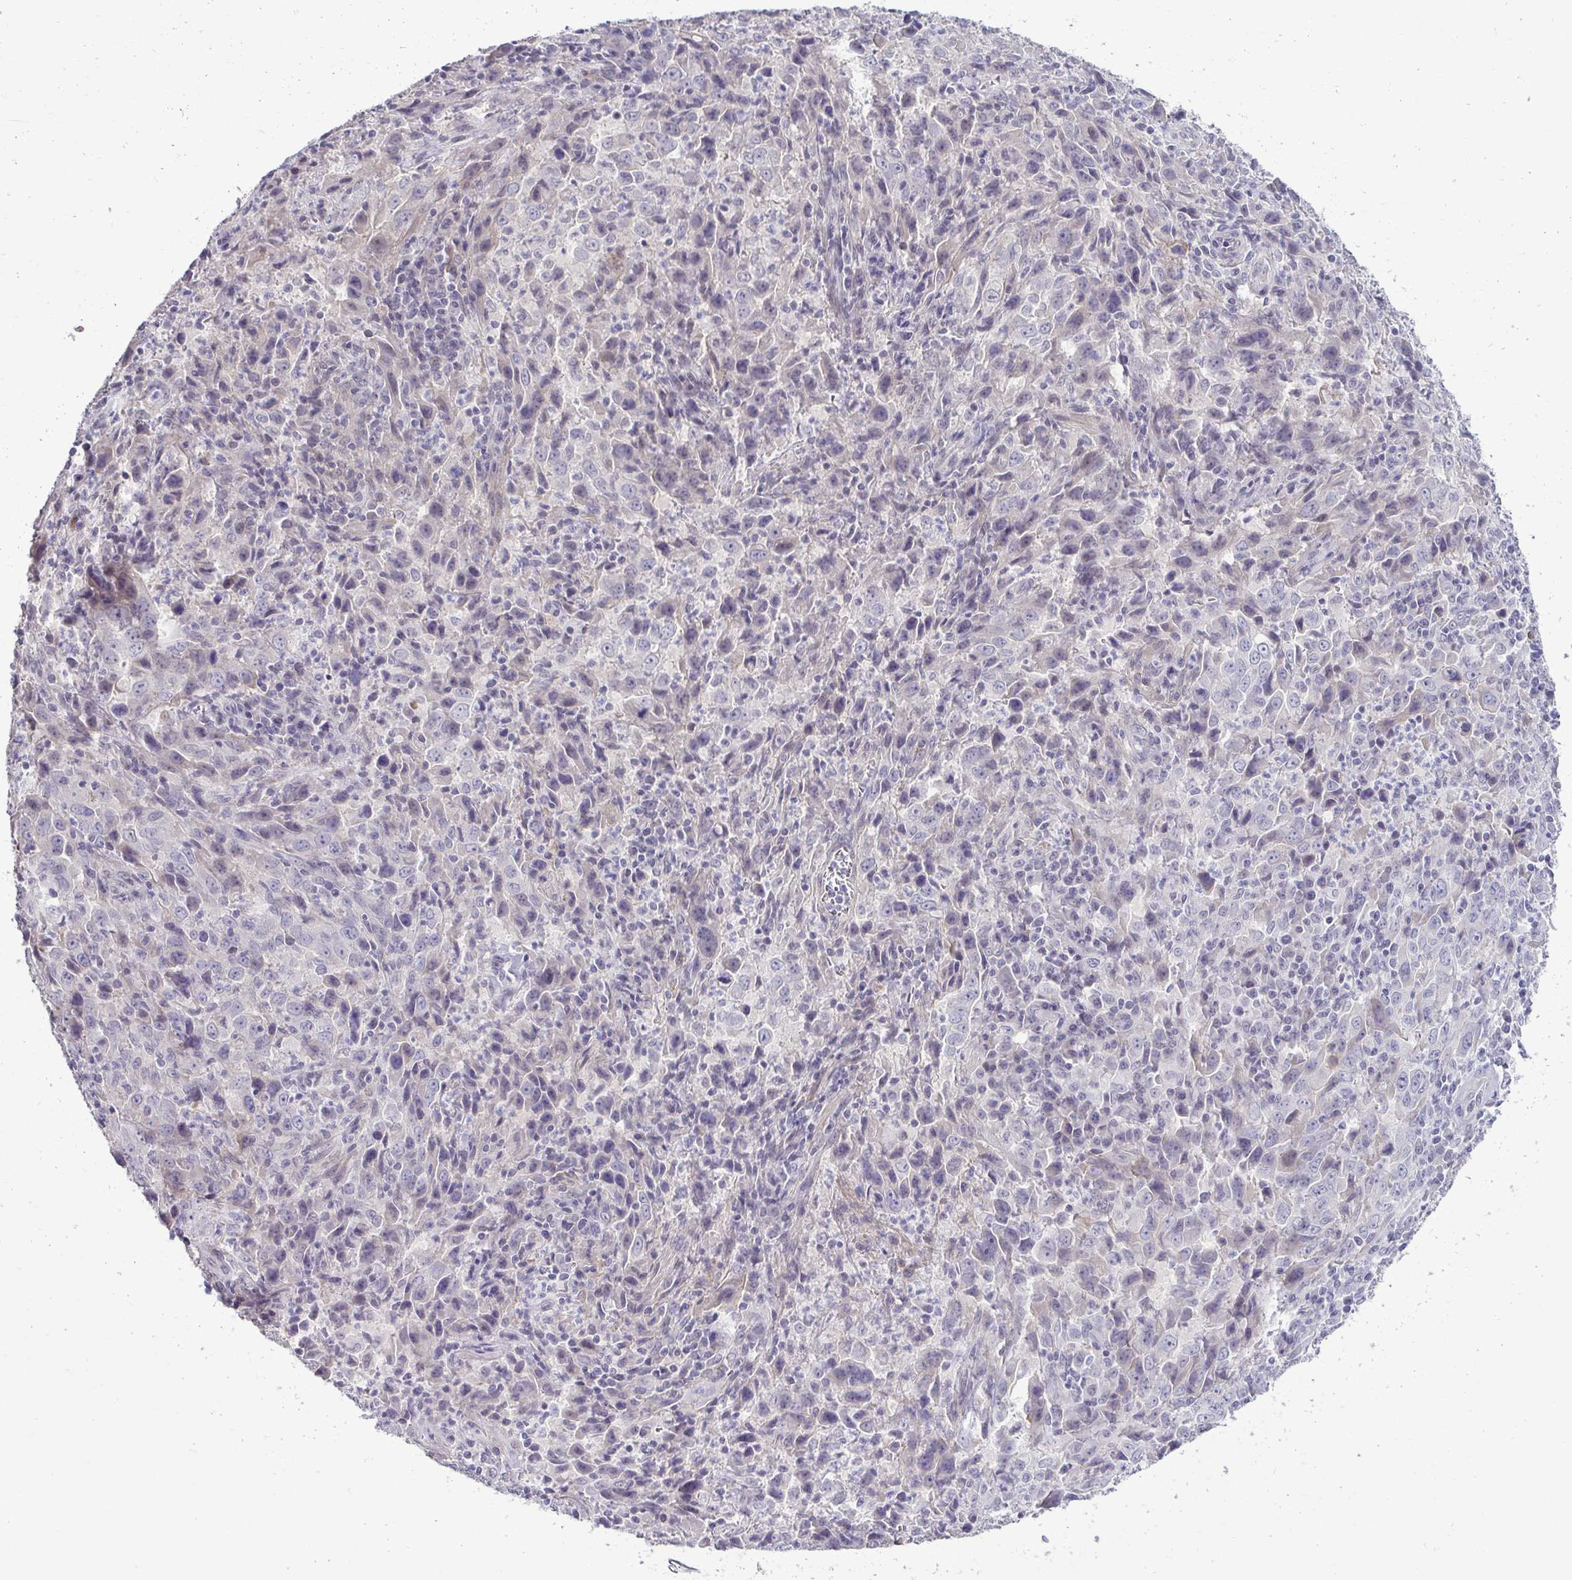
{"staining": {"intensity": "negative", "quantity": "none", "location": "none"}, "tissue": "lung cancer", "cell_type": "Tumor cells", "image_type": "cancer", "snomed": [{"axis": "morphology", "description": "Adenocarcinoma, NOS"}, {"axis": "topography", "description": "Lung"}], "caption": "This image is of lung cancer stained with IHC to label a protein in brown with the nuclei are counter-stained blue. There is no staining in tumor cells.", "gene": "SLC30A3", "patient": {"sex": "male", "age": 67}}